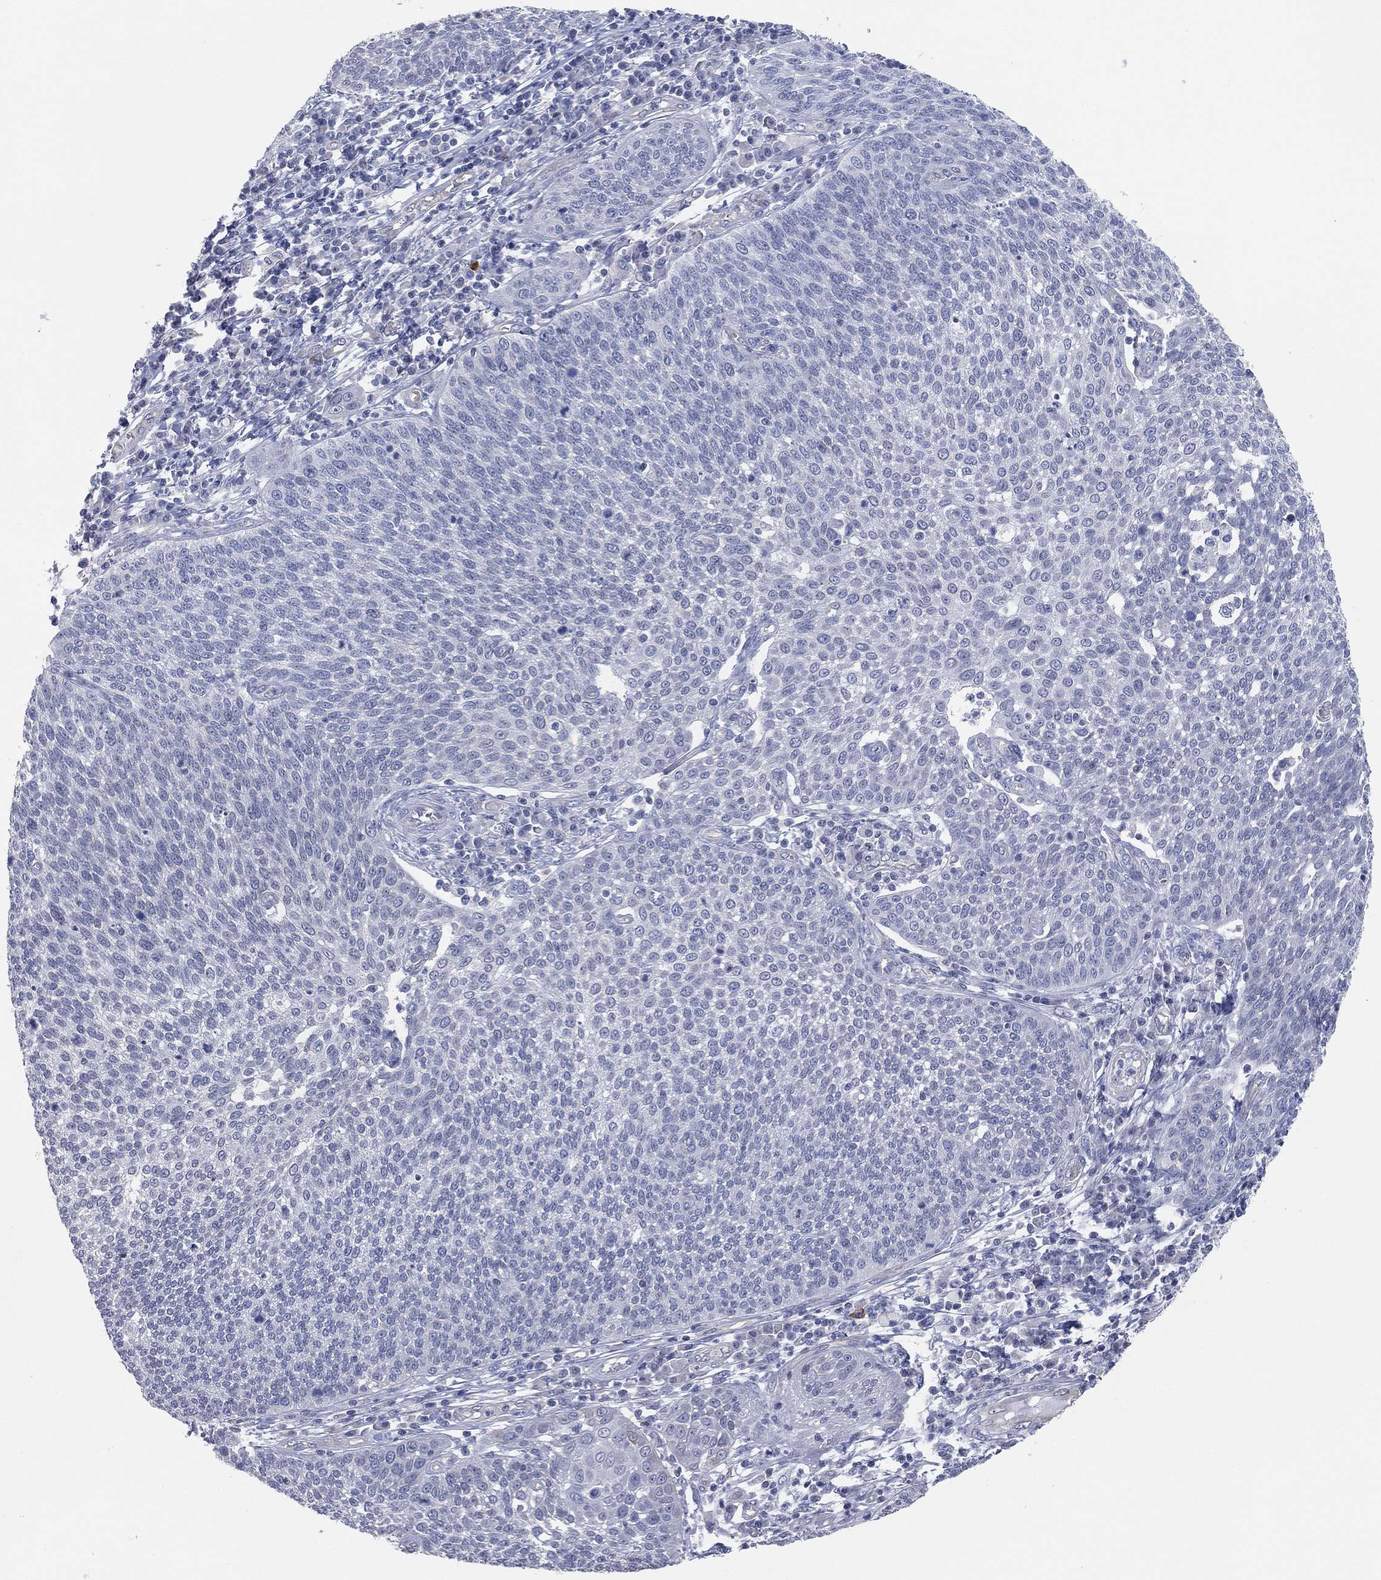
{"staining": {"intensity": "negative", "quantity": "none", "location": "none"}, "tissue": "cervical cancer", "cell_type": "Tumor cells", "image_type": "cancer", "snomed": [{"axis": "morphology", "description": "Squamous cell carcinoma, NOS"}, {"axis": "topography", "description": "Cervix"}], "caption": "High power microscopy histopathology image of an immunohistochemistry micrograph of squamous cell carcinoma (cervical), revealing no significant expression in tumor cells.", "gene": "CFTR", "patient": {"sex": "female", "age": 34}}